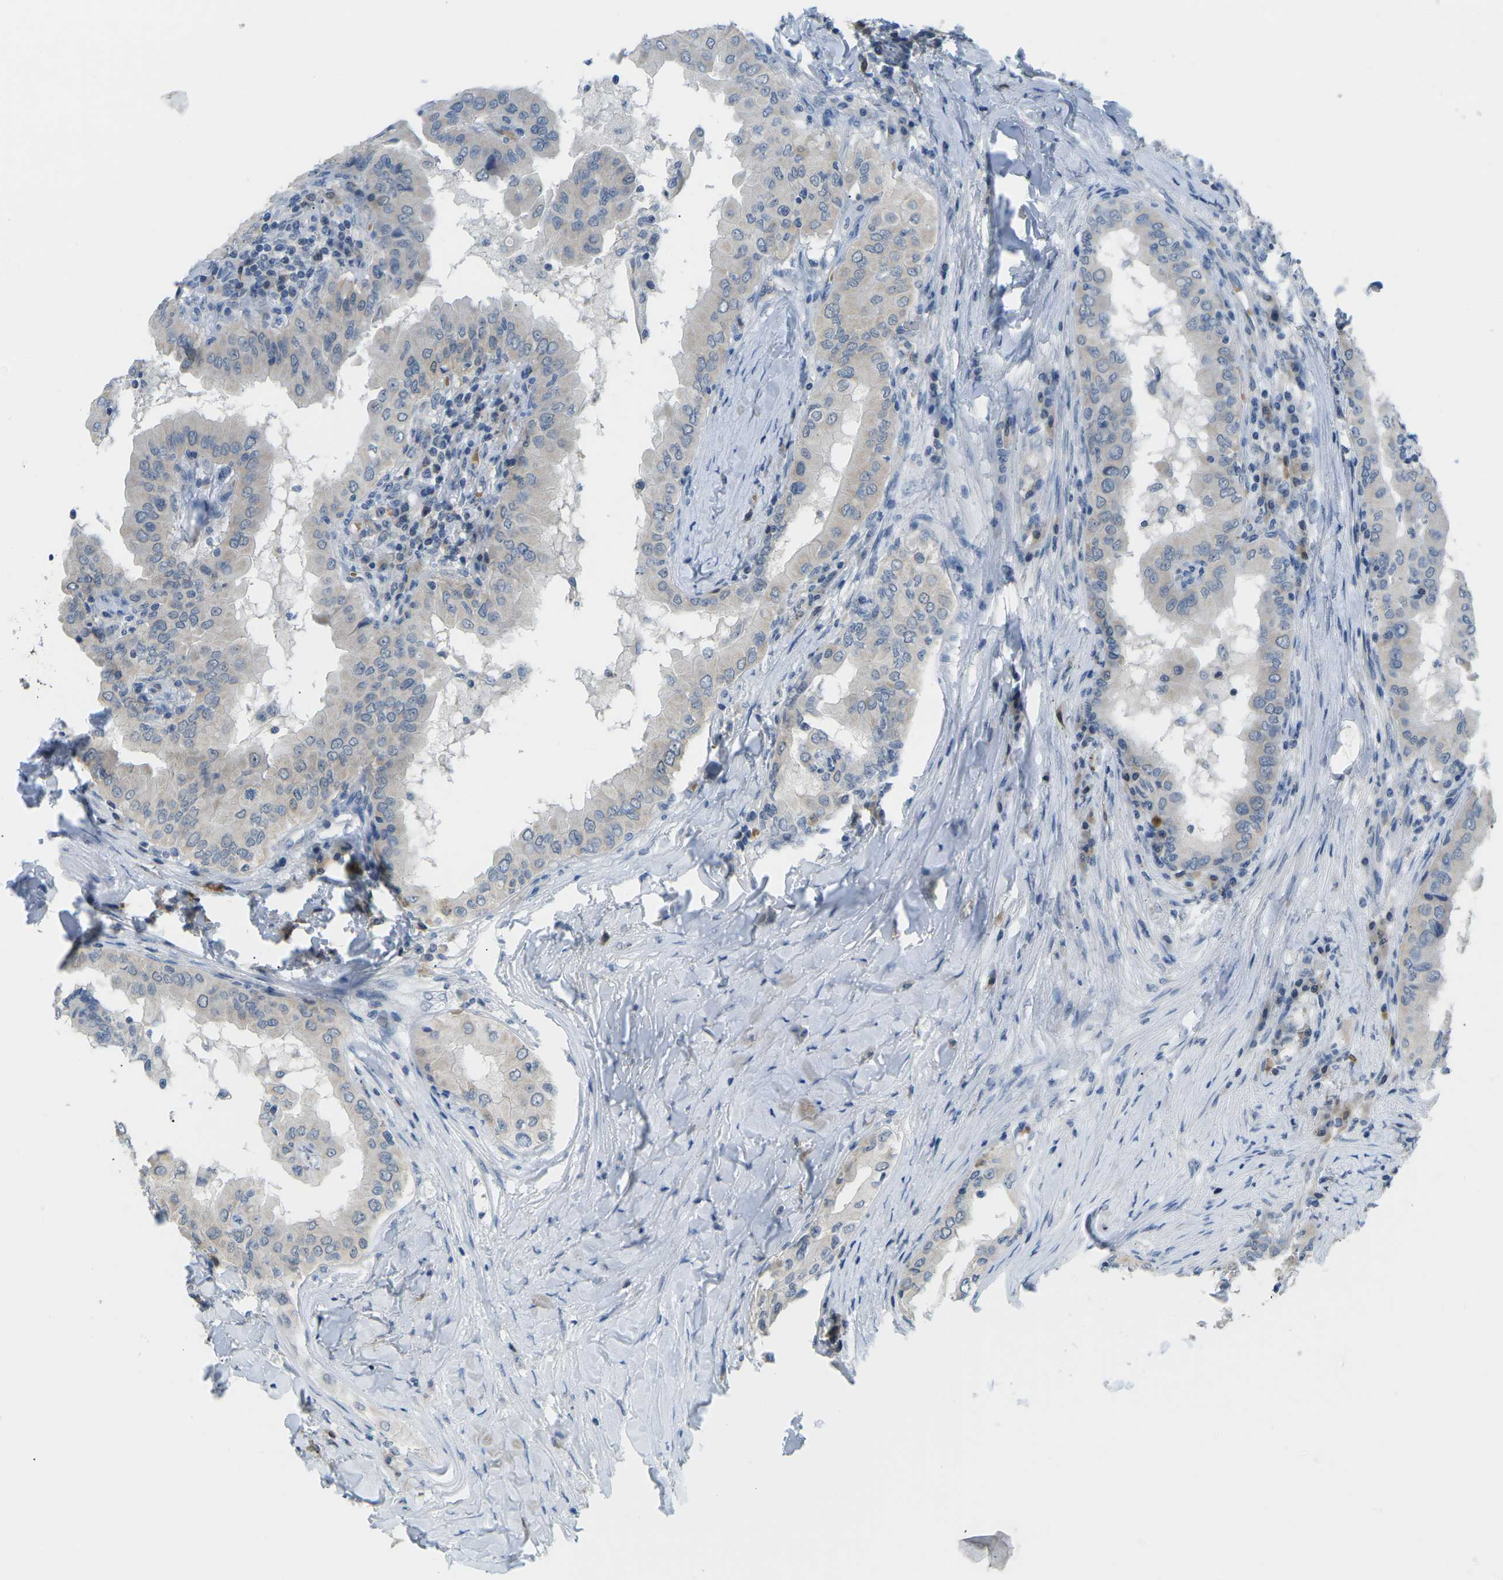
{"staining": {"intensity": "negative", "quantity": "none", "location": "none"}, "tissue": "thyroid cancer", "cell_type": "Tumor cells", "image_type": "cancer", "snomed": [{"axis": "morphology", "description": "Papillary adenocarcinoma, NOS"}, {"axis": "topography", "description": "Thyroid gland"}], "caption": "Histopathology image shows no protein staining in tumor cells of thyroid cancer (papillary adenocarcinoma) tissue.", "gene": "PSAT1", "patient": {"sex": "male", "age": 33}}